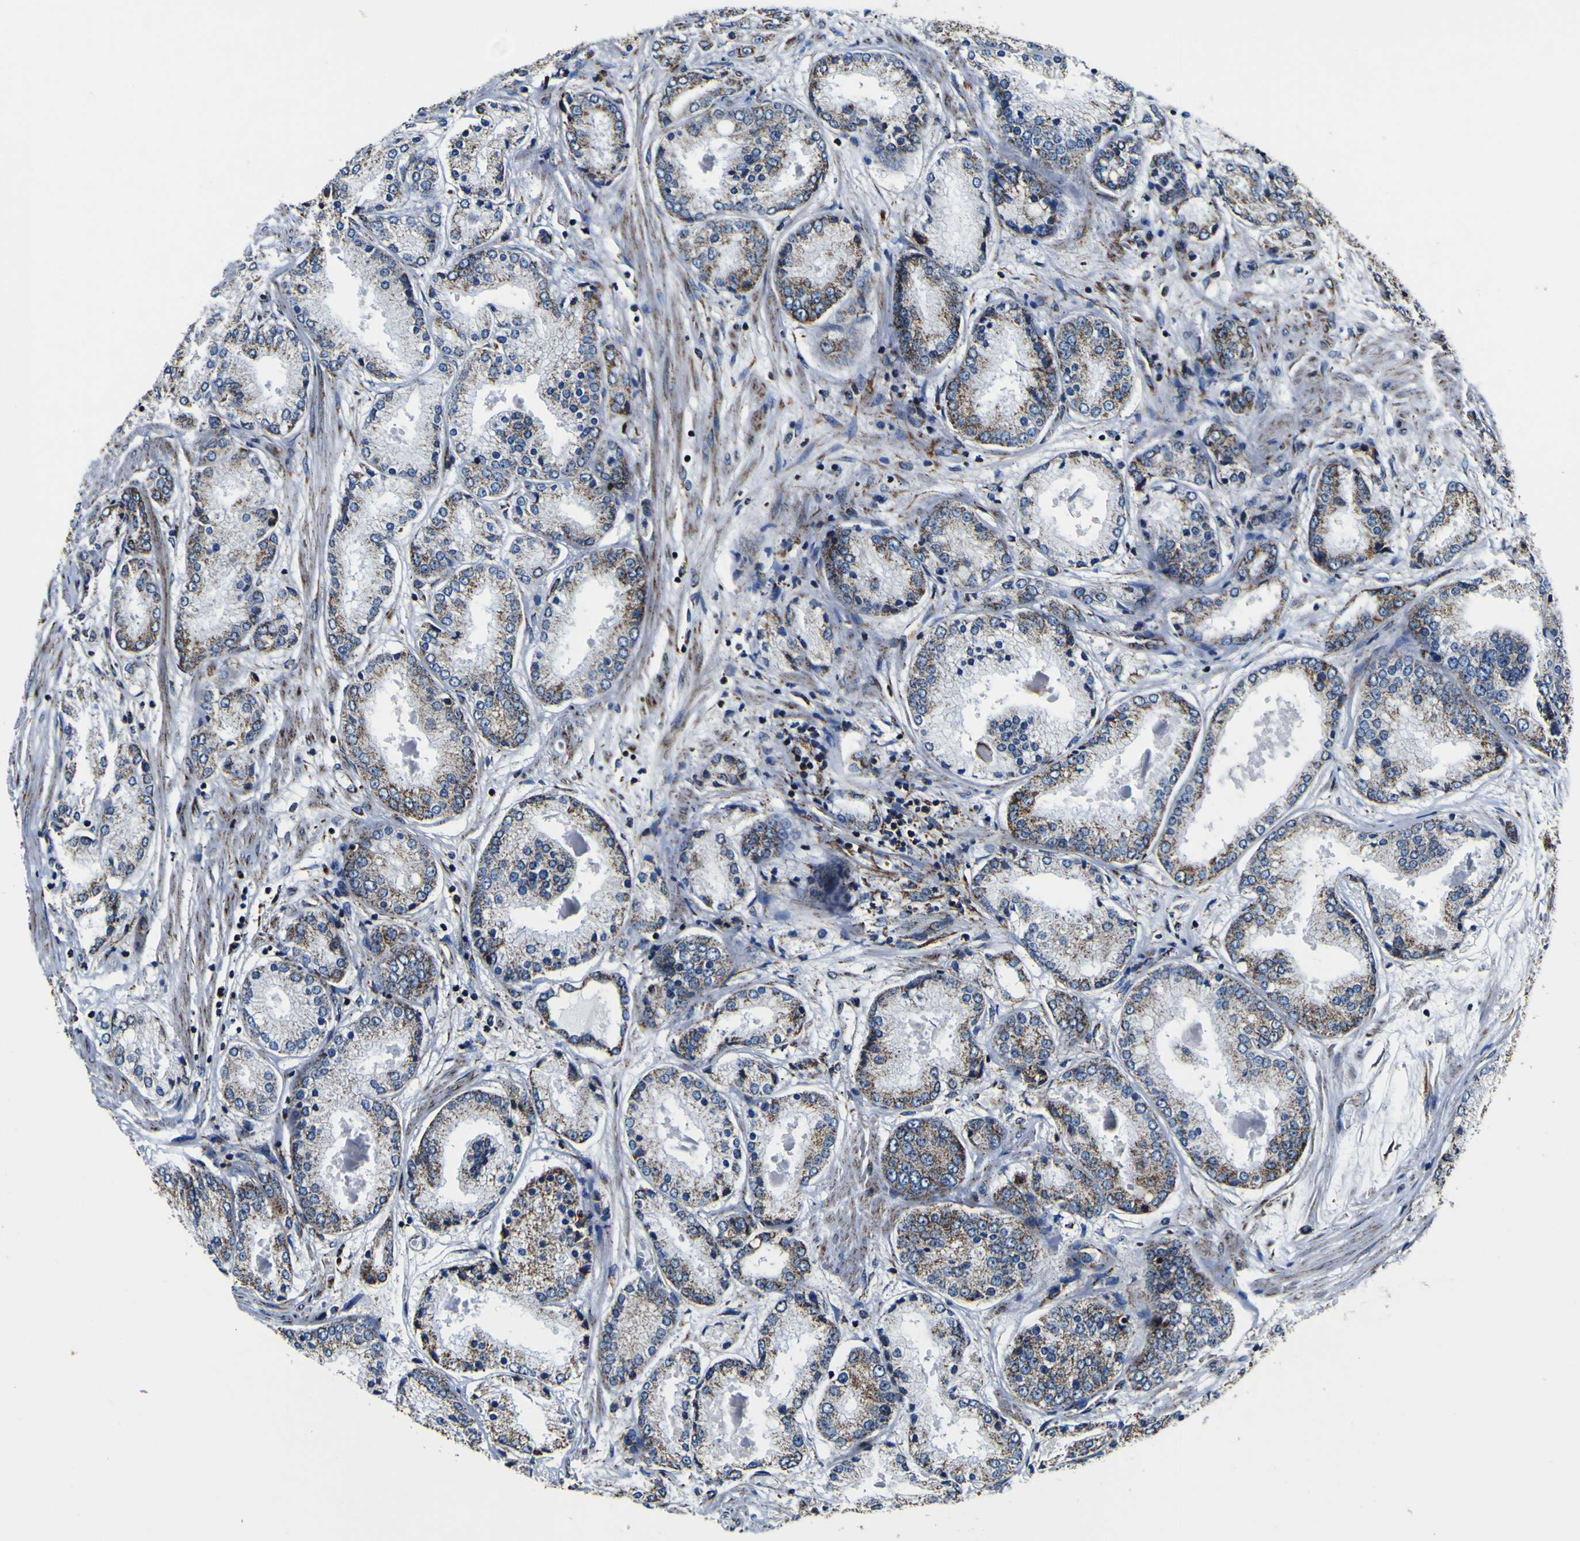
{"staining": {"intensity": "moderate", "quantity": "25%-75%", "location": "cytoplasmic/membranous"}, "tissue": "prostate cancer", "cell_type": "Tumor cells", "image_type": "cancer", "snomed": [{"axis": "morphology", "description": "Adenocarcinoma, High grade"}, {"axis": "topography", "description": "Prostate"}], "caption": "The micrograph displays staining of prostate adenocarcinoma (high-grade), revealing moderate cytoplasmic/membranous protein staining (brown color) within tumor cells.", "gene": "PTRH2", "patient": {"sex": "male", "age": 59}}